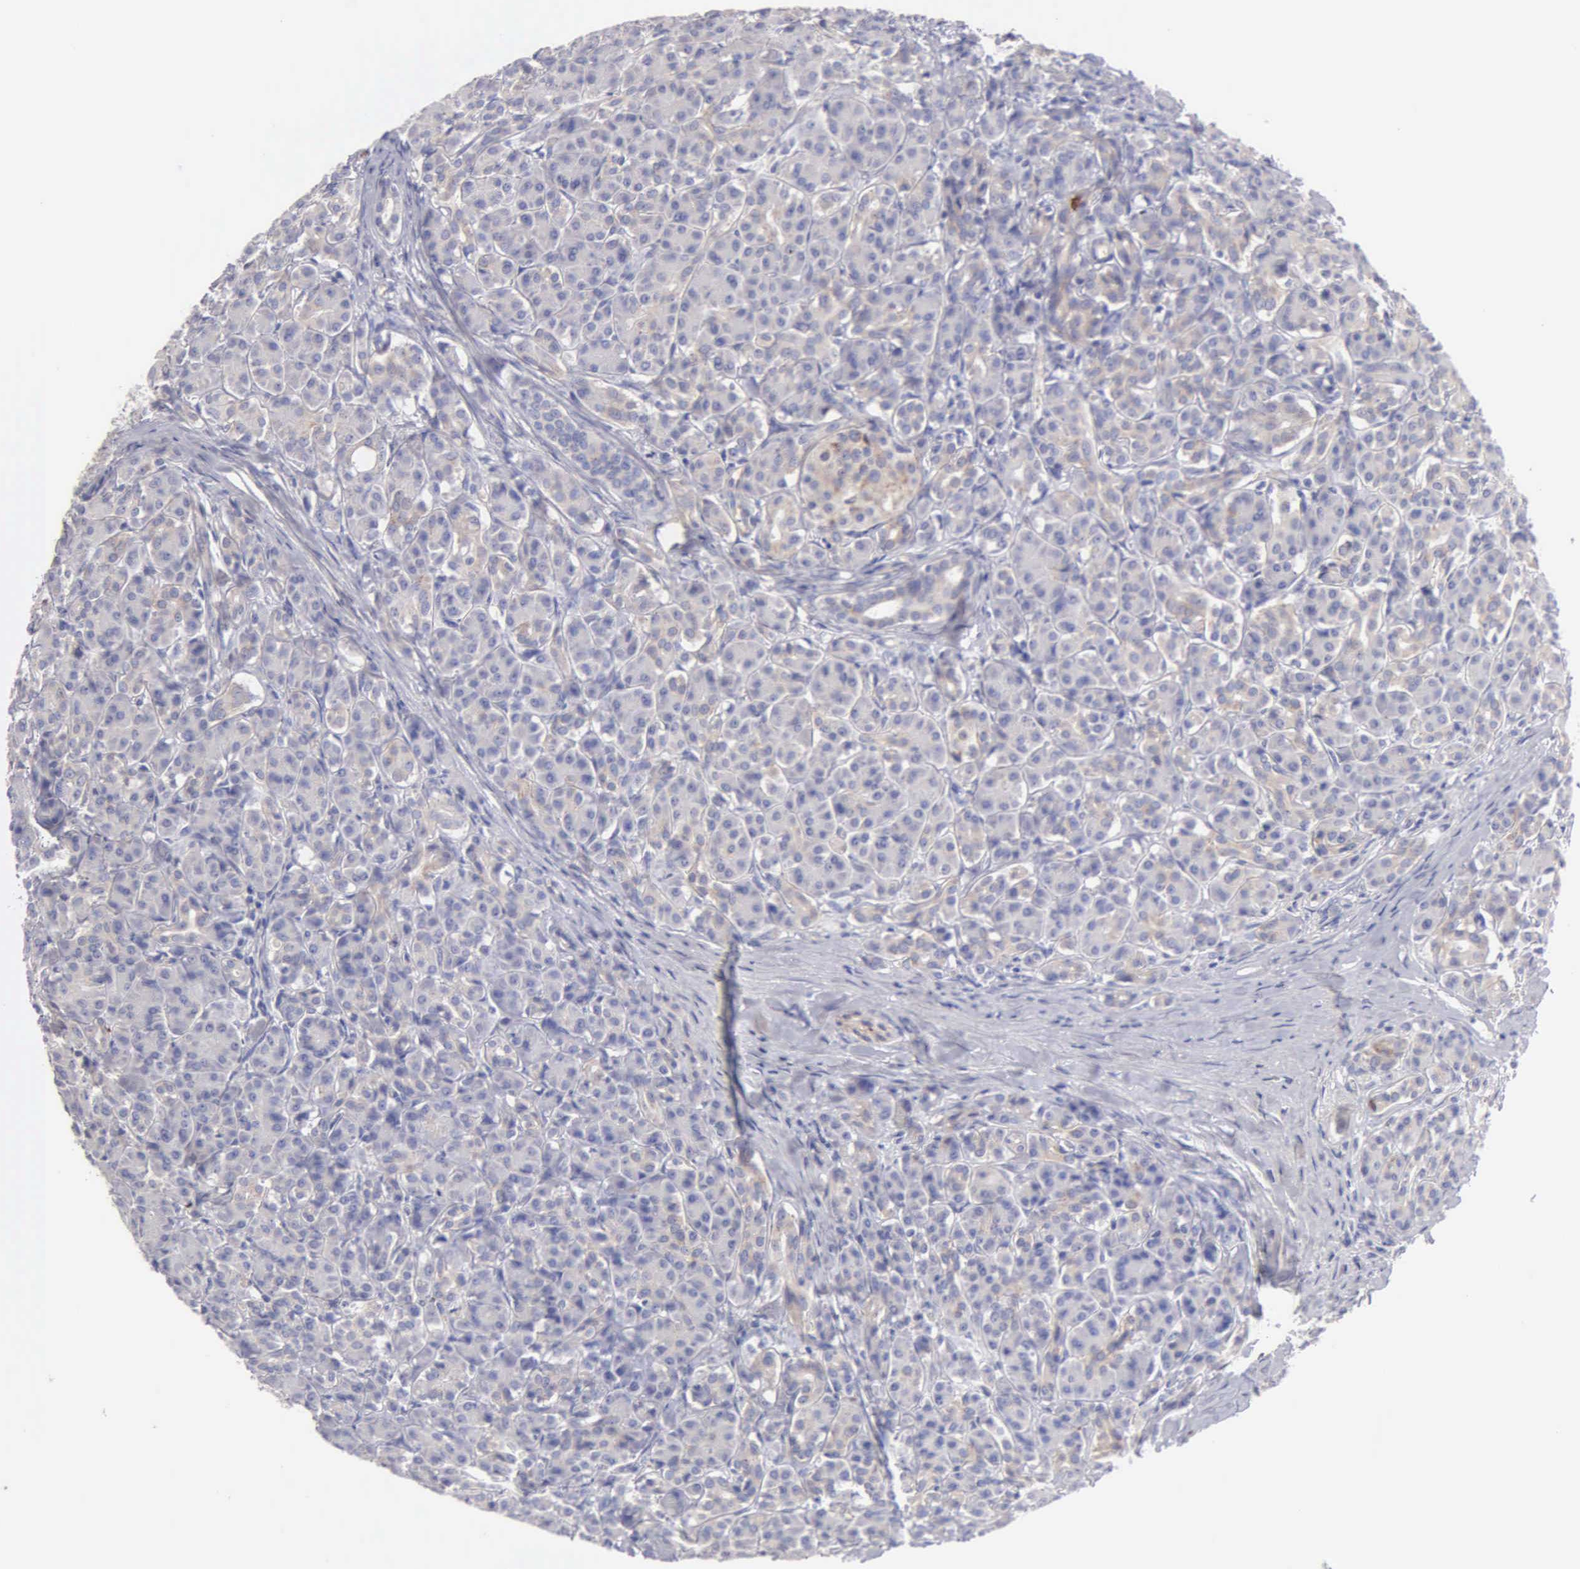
{"staining": {"intensity": "weak", "quantity": "<25%", "location": "cytoplasmic/membranous"}, "tissue": "pancreas", "cell_type": "Exocrine glandular cells", "image_type": "normal", "snomed": [{"axis": "morphology", "description": "Normal tissue, NOS"}, {"axis": "topography", "description": "Lymph node"}, {"axis": "topography", "description": "Pancreas"}], "caption": "The histopathology image demonstrates no significant staining in exocrine glandular cells of pancreas. The staining was performed using DAB to visualize the protein expression in brown, while the nuclei were stained in blue with hematoxylin (Magnification: 20x).", "gene": "APP", "patient": {"sex": "male", "age": 59}}